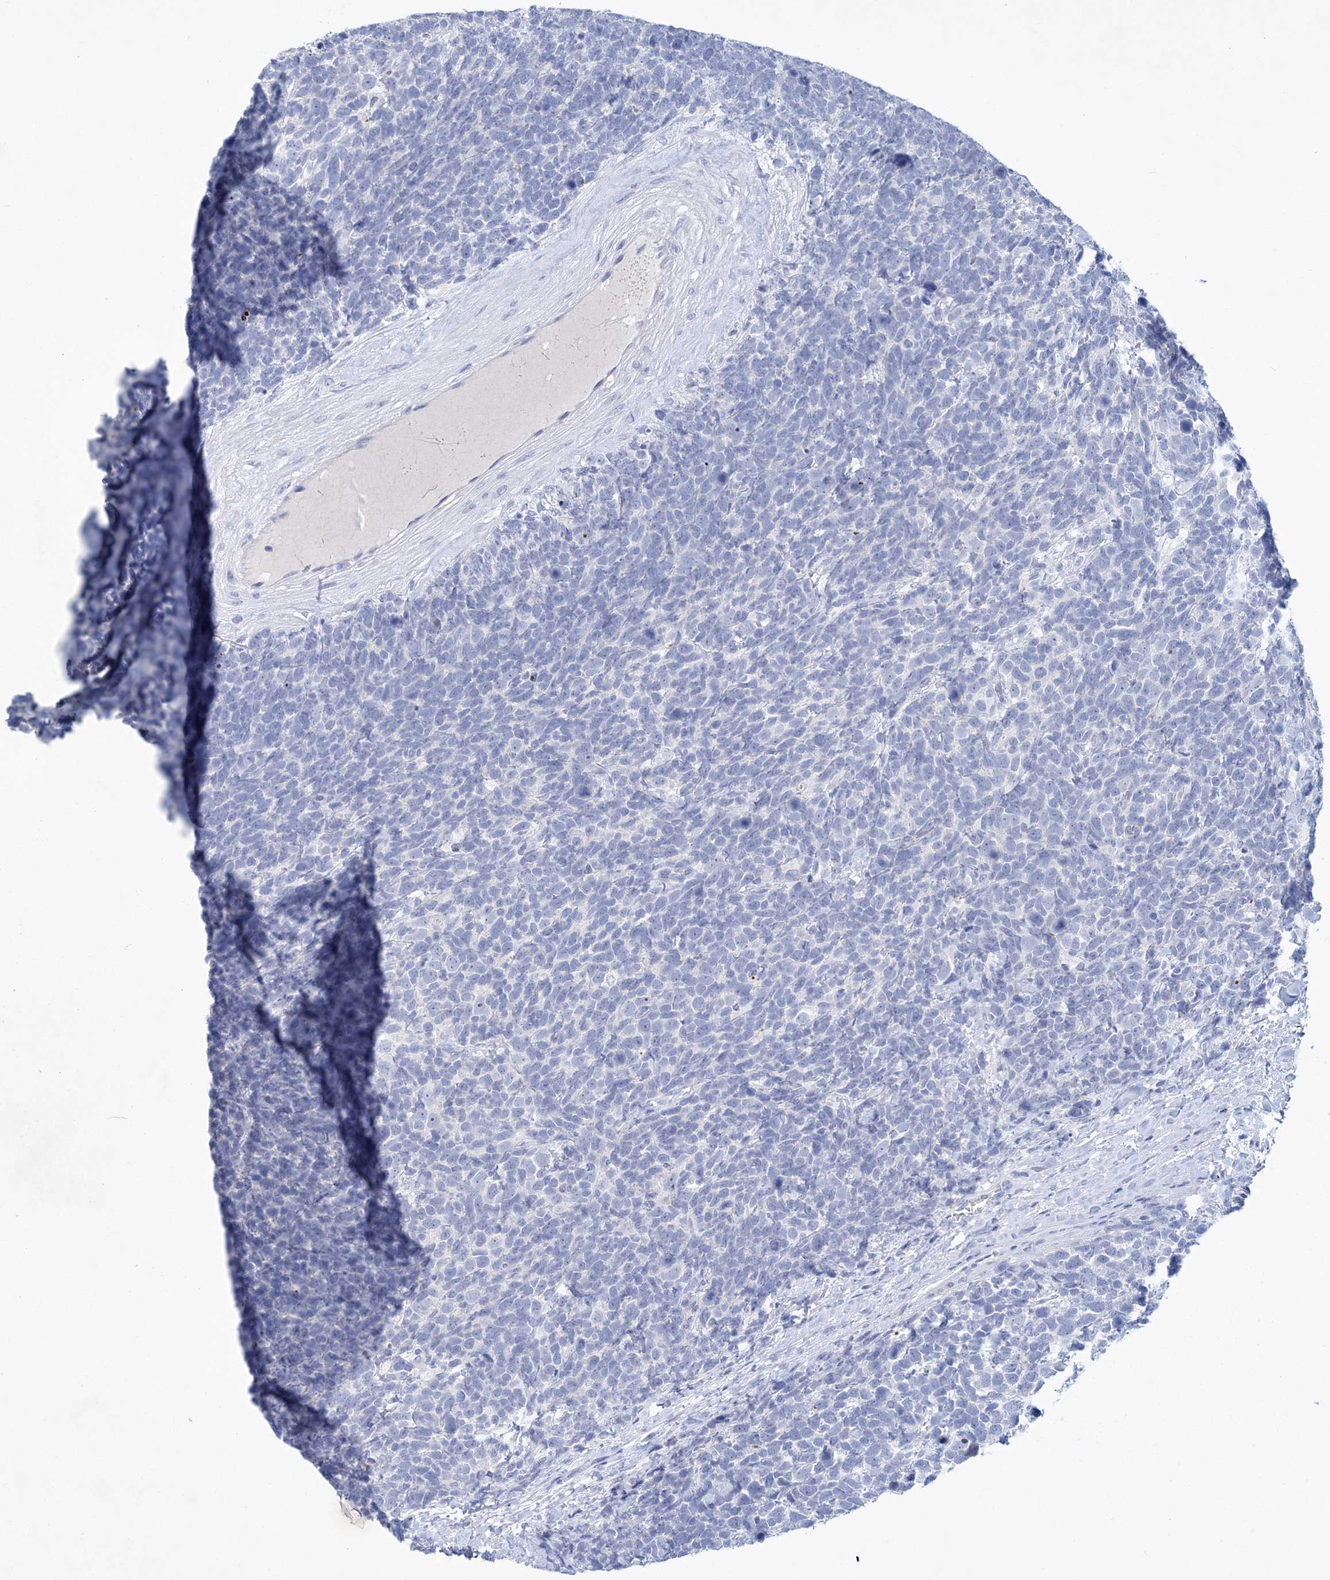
{"staining": {"intensity": "negative", "quantity": "none", "location": "none"}, "tissue": "urothelial cancer", "cell_type": "Tumor cells", "image_type": "cancer", "snomed": [{"axis": "morphology", "description": "Urothelial carcinoma, High grade"}, {"axis": "topography", "description": "Urinary bladder"}], "caption": "Urothelial carcinoma (high-grade) was stained to show a protein in brown. There is no significant staining in tumor cells.", "gene": "COPS8", "patient": {"sex": "female", "age": 82}}